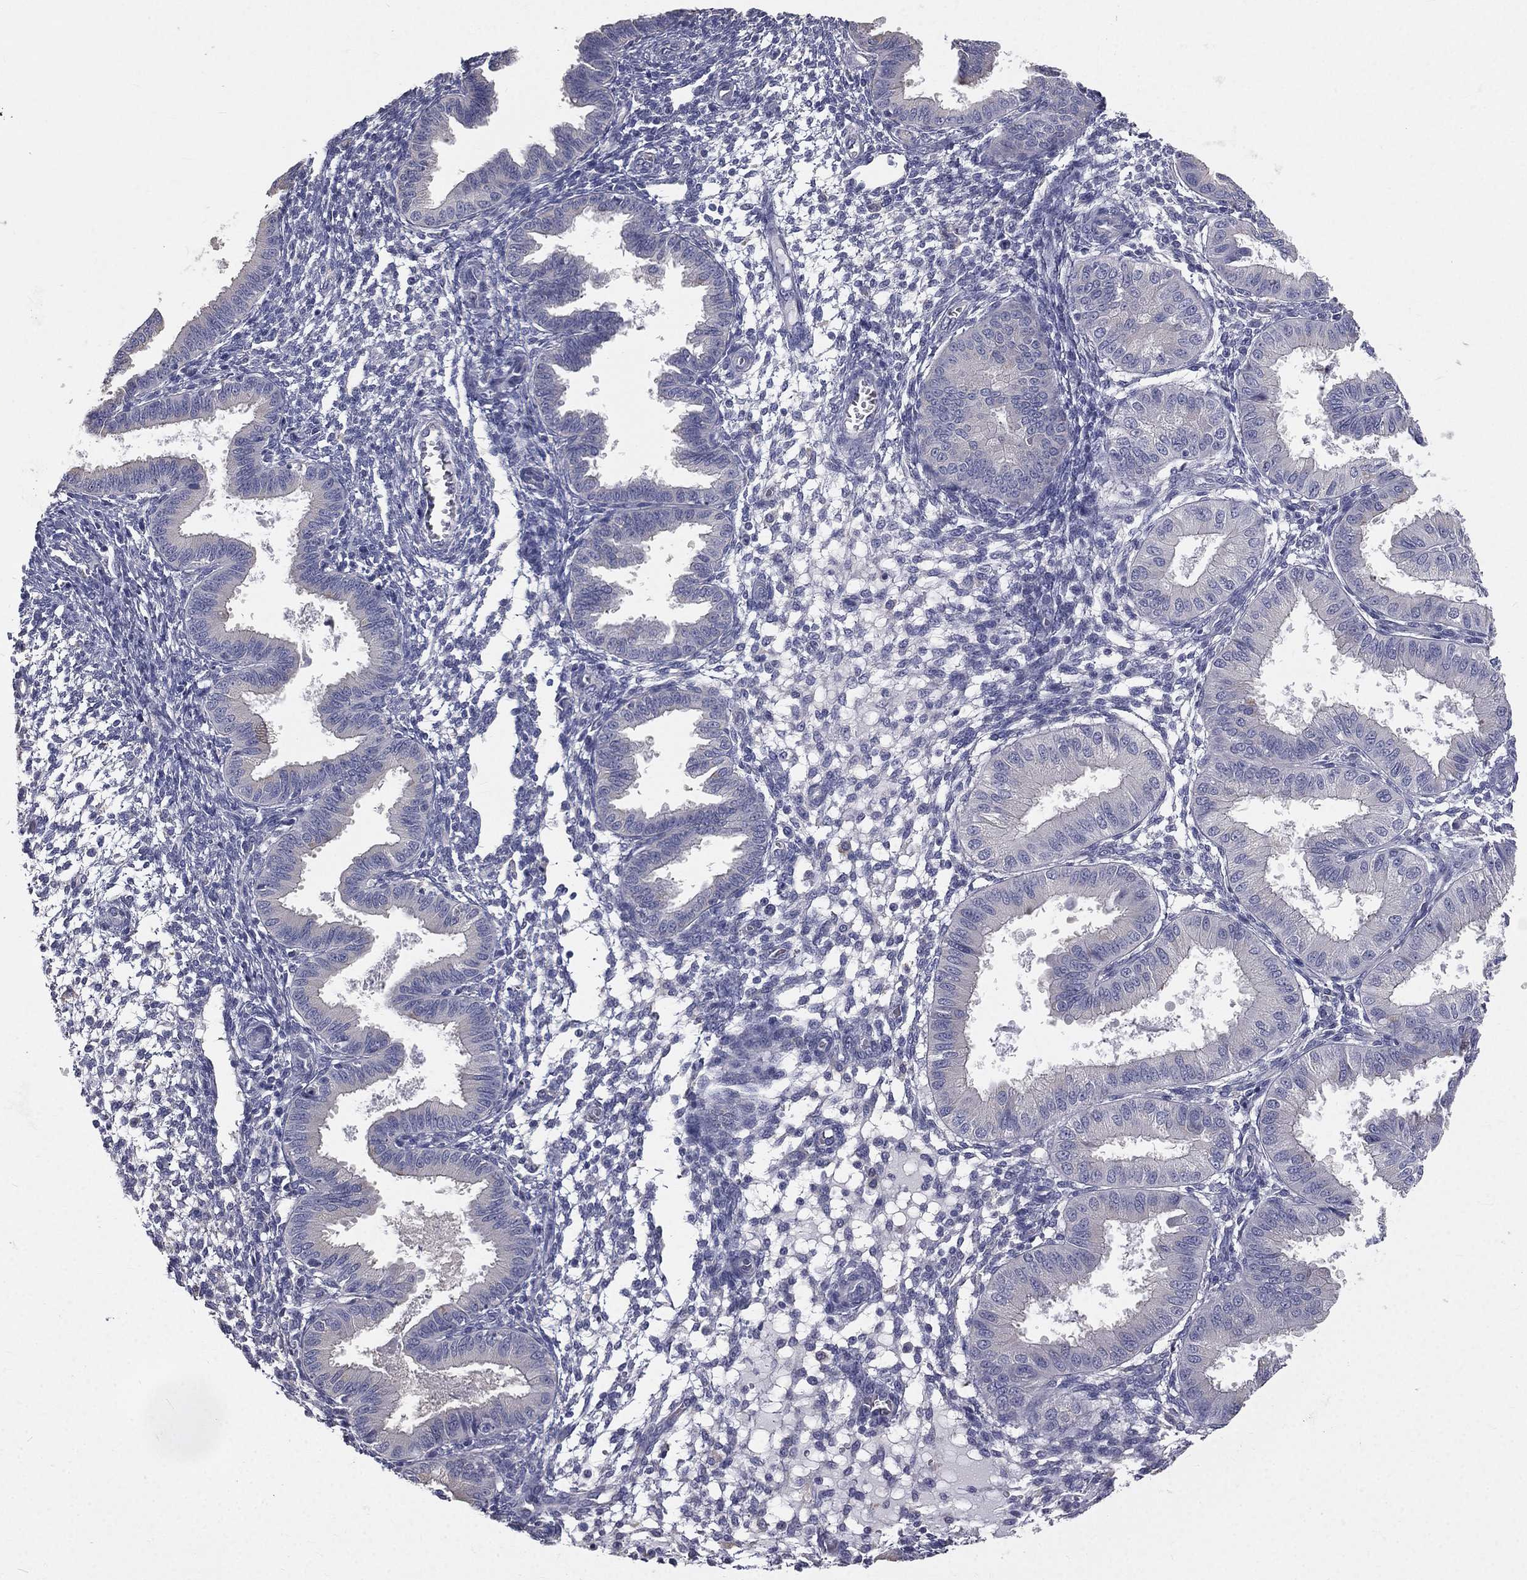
{"staining": {"intensity": "negative", "quantity": "none", "location": "none"}, "tissue": "endometrium", "cell_type": "Cells in endometrial stroma", "image_type": "normal", "snomed": [{"axis": "morphology", "description": "Normal tissue, NOS"}, {"axis": "topography", "description": "Endometrium"}], "caption": "Immunohistochemistry micrograph of unremarkable endometrium: endometrium stained with DAB (3,3'-diaminobenzidine) demonstrates no significant protein positivity in cells in endometrial stroma.", "gene": "MUC13", "patient": {"sex": "female", "age": 43}}